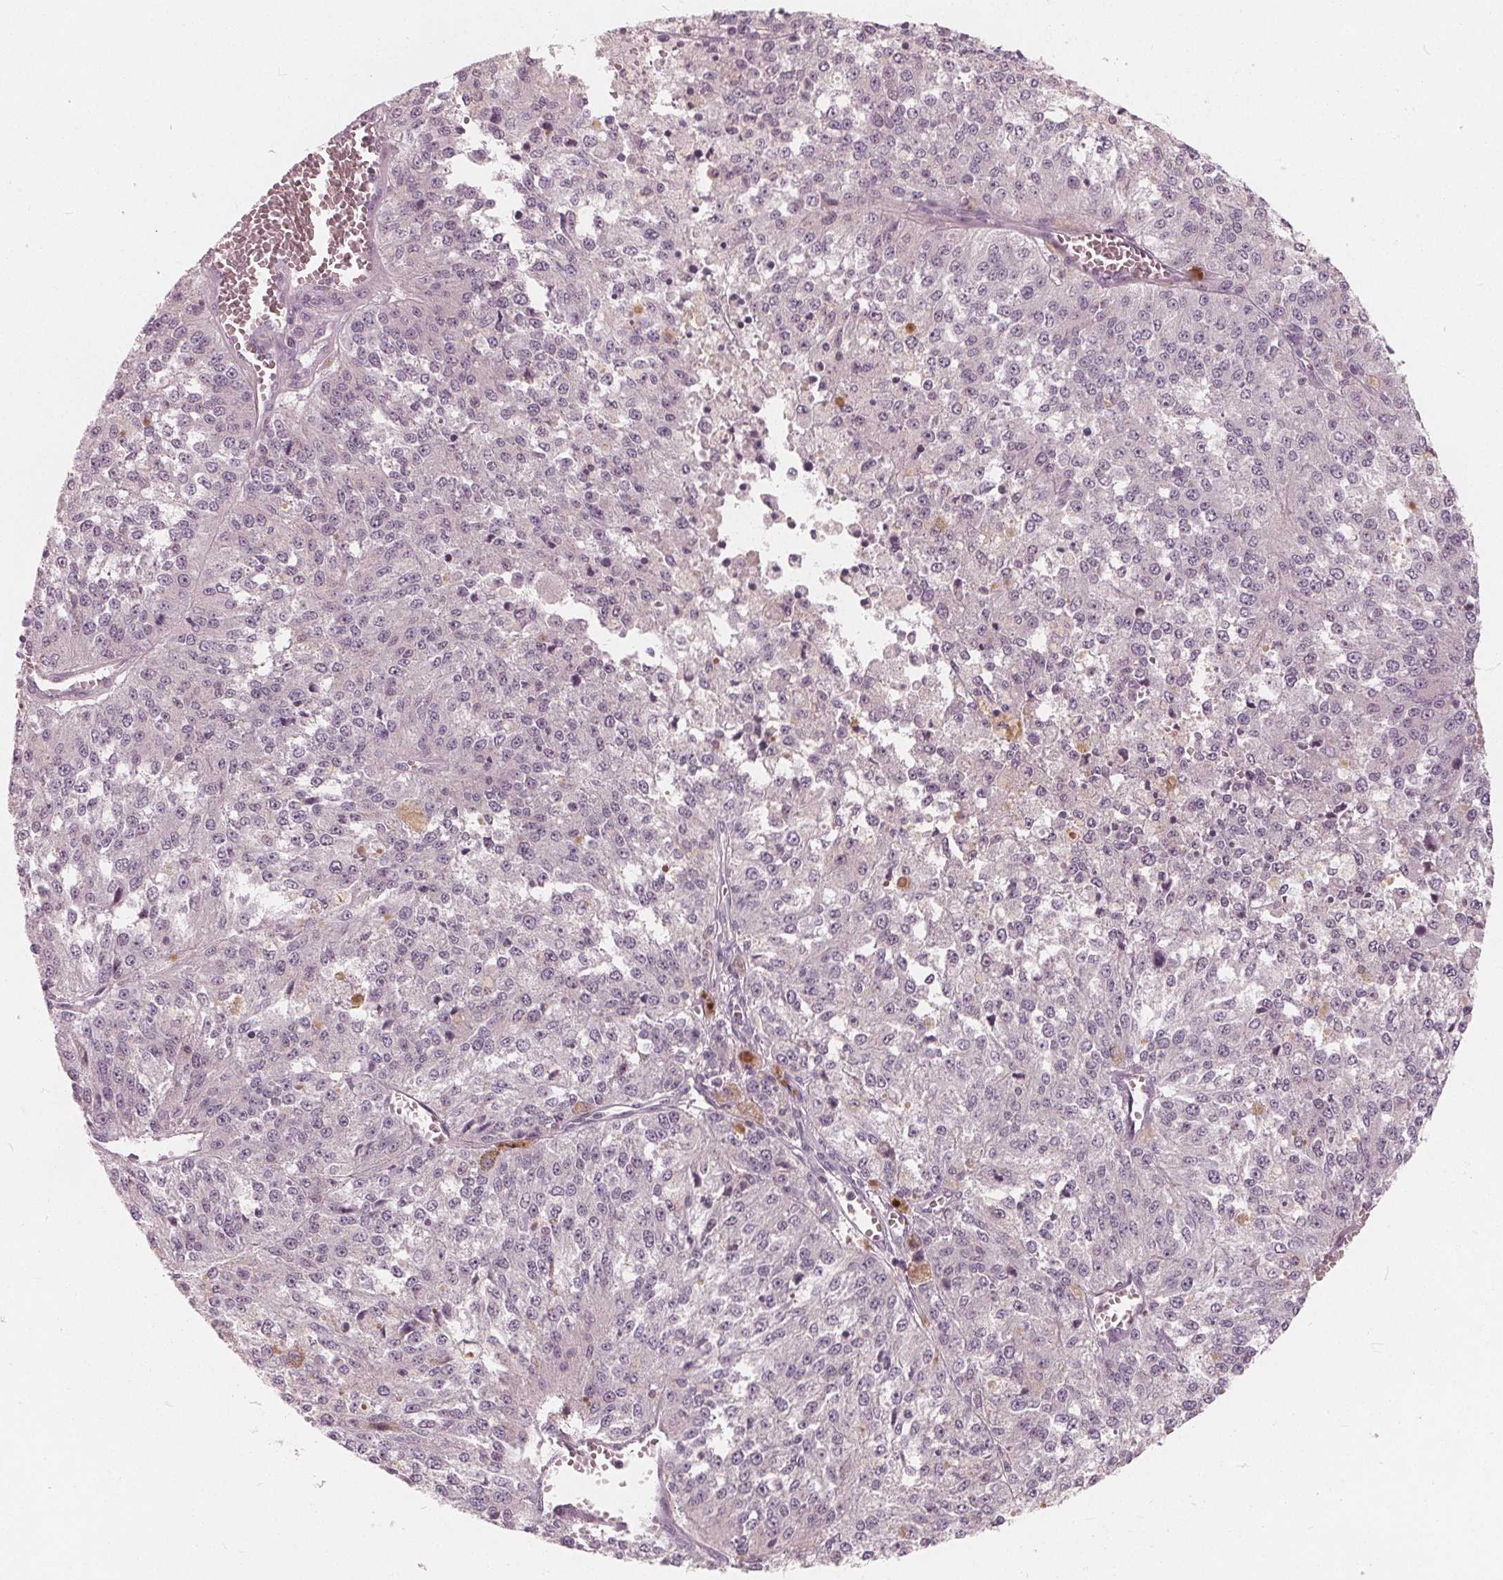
{"staining": {"intensity": "negative", "quantity": "none", "location": "none"}, "tissue": "melanoma", "cell_type": "Tumor cells", "image_type": "cancer", "snomed": [{"axis": "morphology", "description": "Malignant melanoma, Metastatic site"}, {"axis": "topography", "description": "Lymph node"}], "caption": "This is an immunohistochemistry (IHC) photomicrograph of human melanoma. There is no staining in tumor cells.", "gene": "SAT2", "patient": {"sex": "female", "age": 64}}